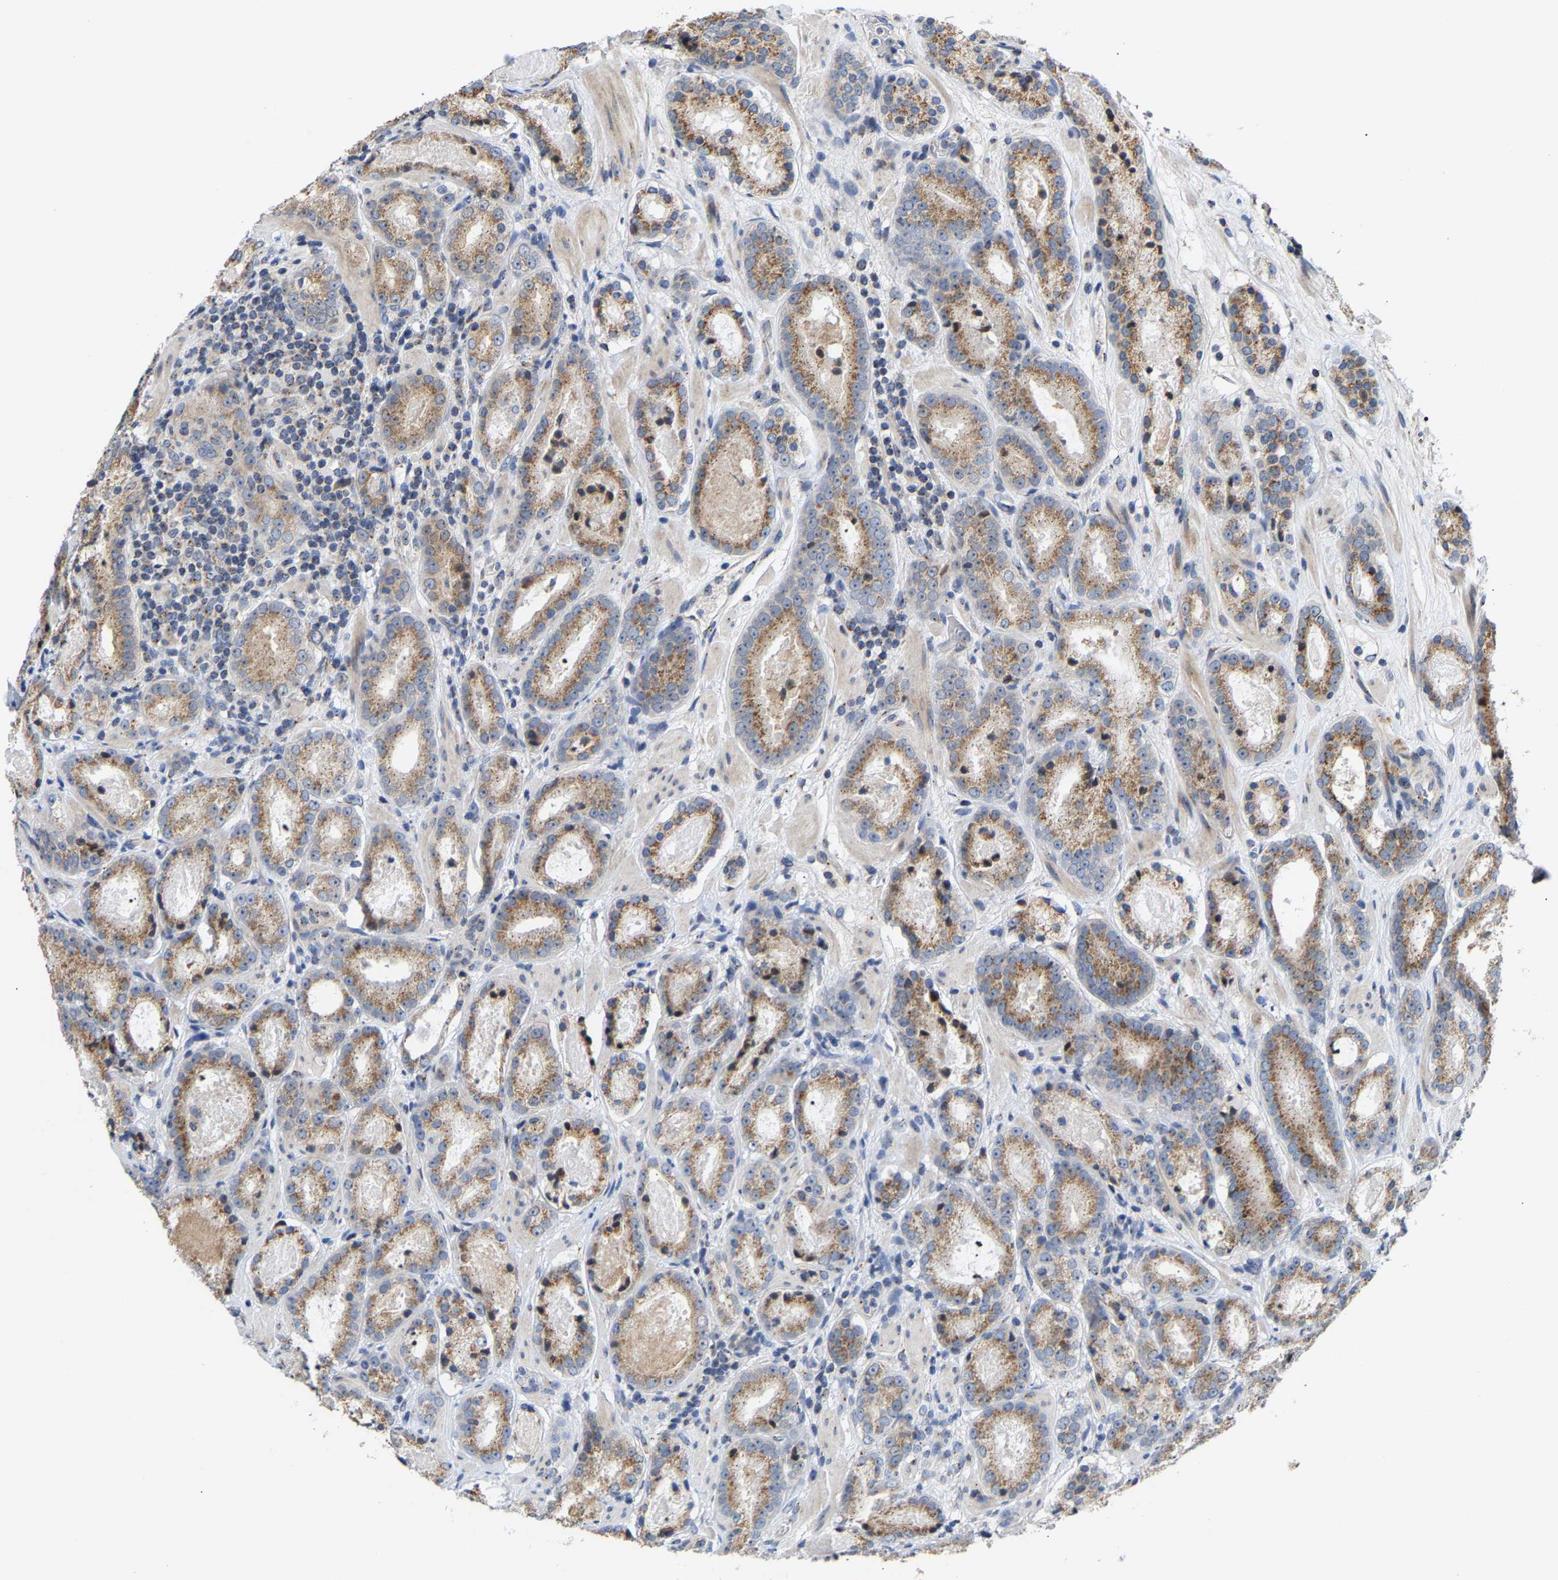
{"staining": {"intensity": "moderate", "quantity": ">75%", "location": "cytoplasmic/membranous"}, "tissue": "prostate cancer", "cell_type": "Tumor cells", "image_type": "cancer", "snomed": [{"axis": "morphology", "description": "Adenocarcinoma, Low grade"}, {"axis": "topography", "description": "Prostate"}], "caption": "A micrograph of prostate cancer (adenocarcinoma (low-grade)) stained for a protein exhibits moderate cytoplasmic/membranous brown staining in tumor cells.", "gene": "PCNT", "patient": {"sex": "male", "age": 69}}